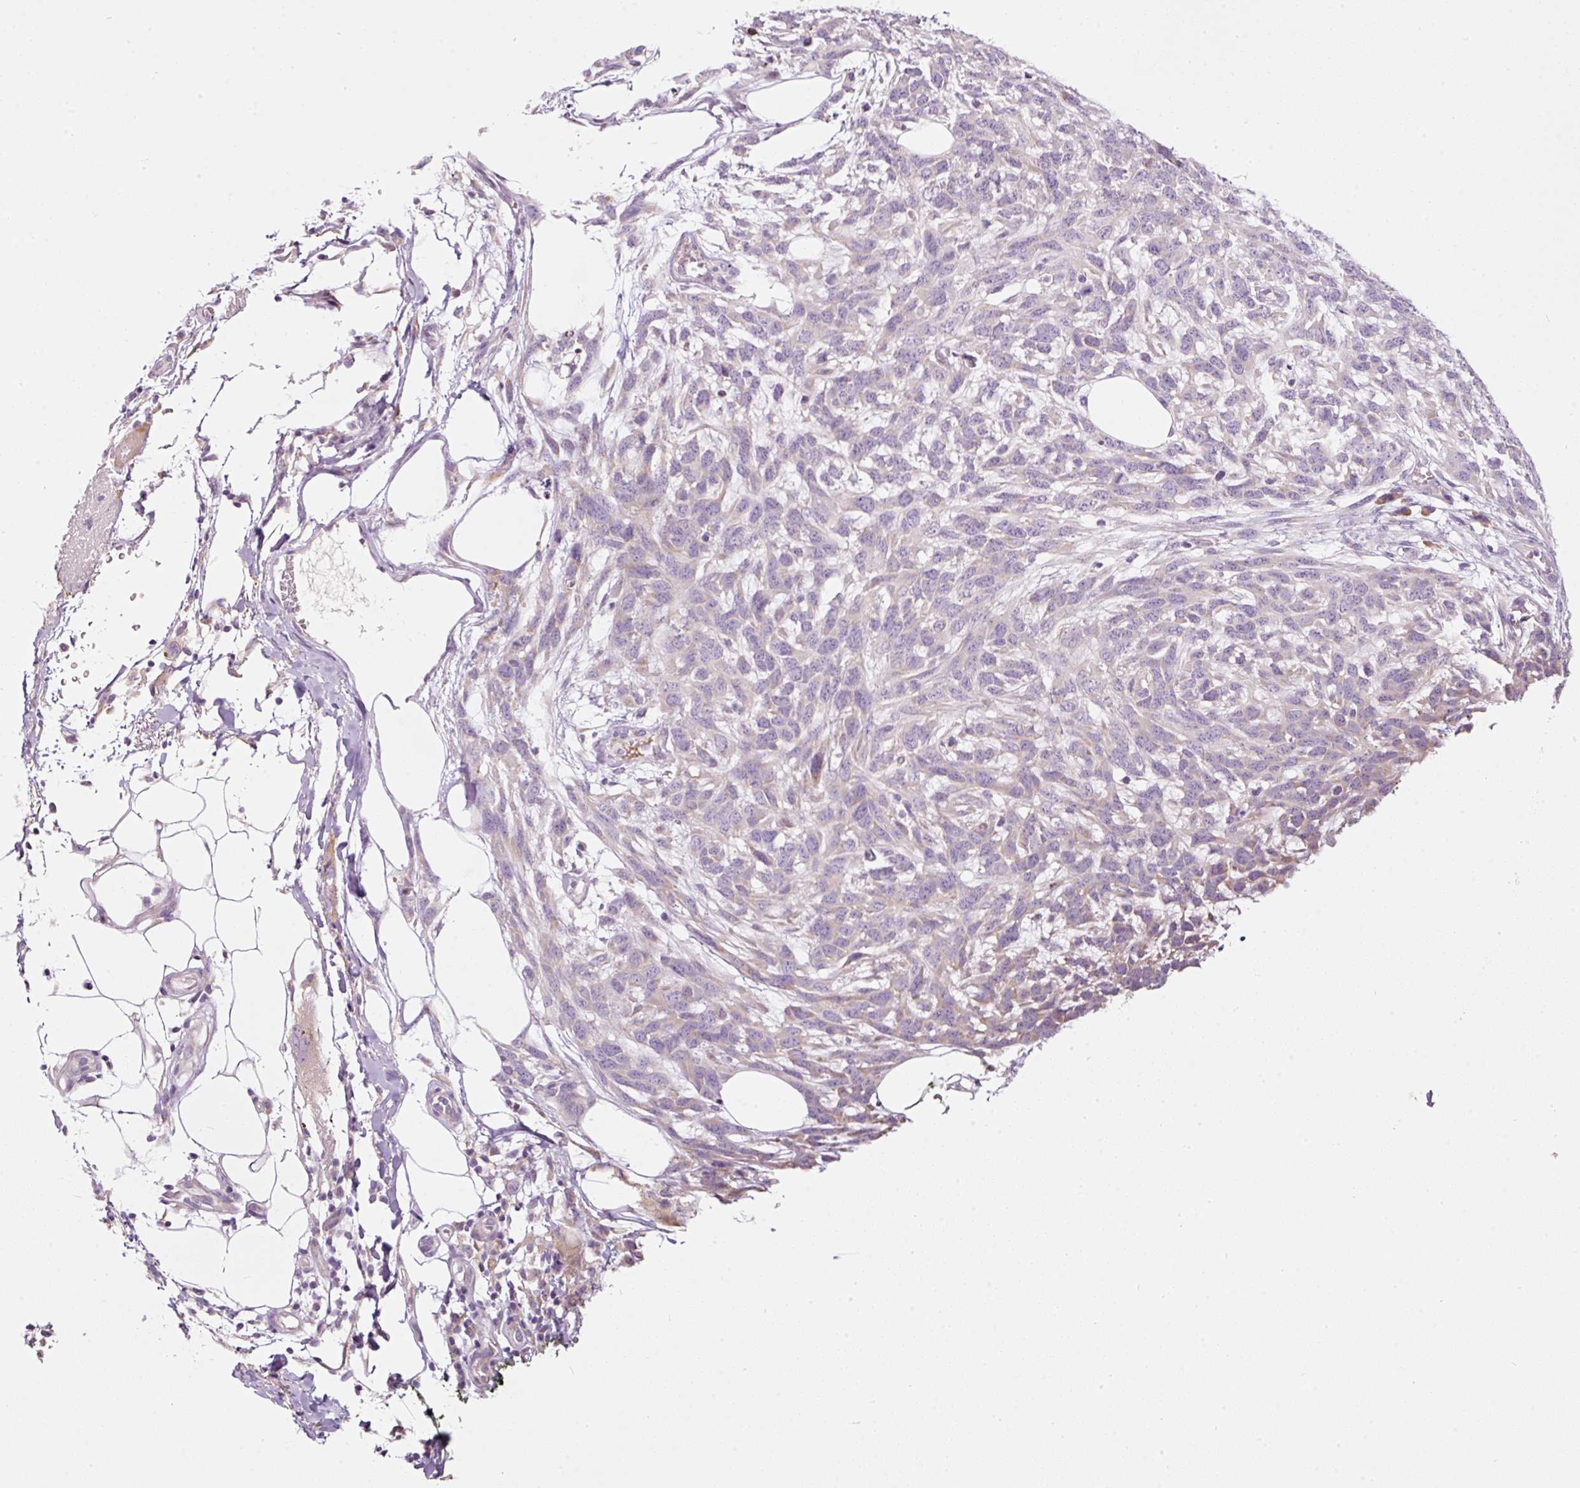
{"staining": {"intensity": "negative", "quantity": "none", "location": "none"}, "tissue": "melanoma", "cell_type": "Tumor cells", "image_type": "cancer", "snomed": [{"axis": "morphology", "description": "Normal morphology"}, {"axis": "morphology", "description": "Malignant melanoma, NOS"}, {"axis": "topography", "description": "Skin"}], "caption": "Immunohistochemistry image of human malignant melanoma stained for a protein (brown), which reveals no positivity in tumor cells.", "gene": "RSPO2", "patient": {"sex": "female", "age": 72}}